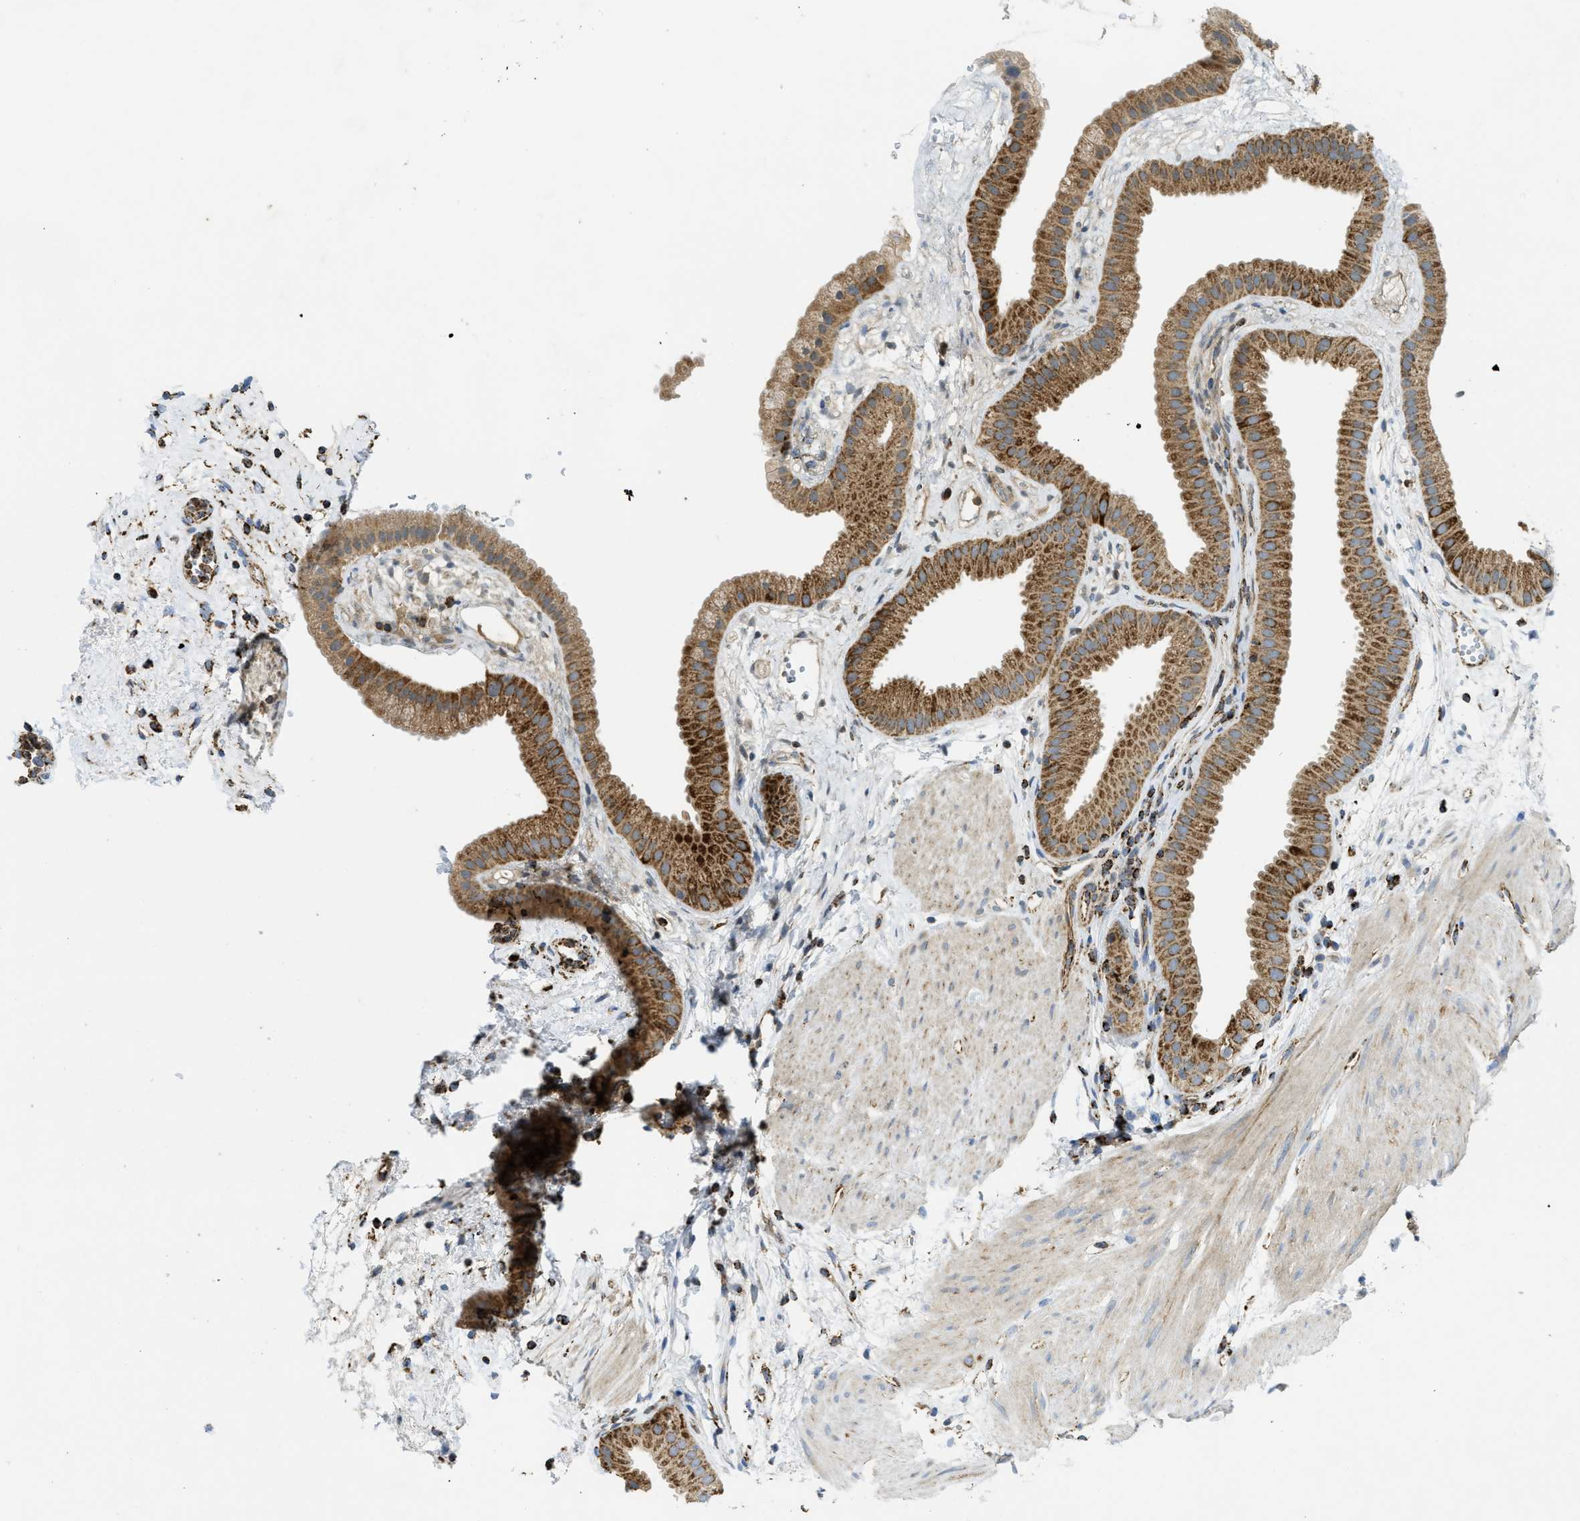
{"staining": {"intensity": "strong", "quantity": ">75%", "location": "cytoplasmic/membranous"}, "tissue": "gallbladder", "cell_type": "Glandular cells", "image_type": "normal", "snomed": [{"axis": "morphology", "description": "Normal tissue, NOS"}, {"axis": "topography", "description": "Gallbladder"}], "caption": "An IHC photomicrograph of normal tissue is shown. Protein staining in brown highlights strong cytoplasmic/membranous positivity in gallbladder within glandular cells.", "gene": "SQOR", "patient": {"sex": "female", "age": 64}}